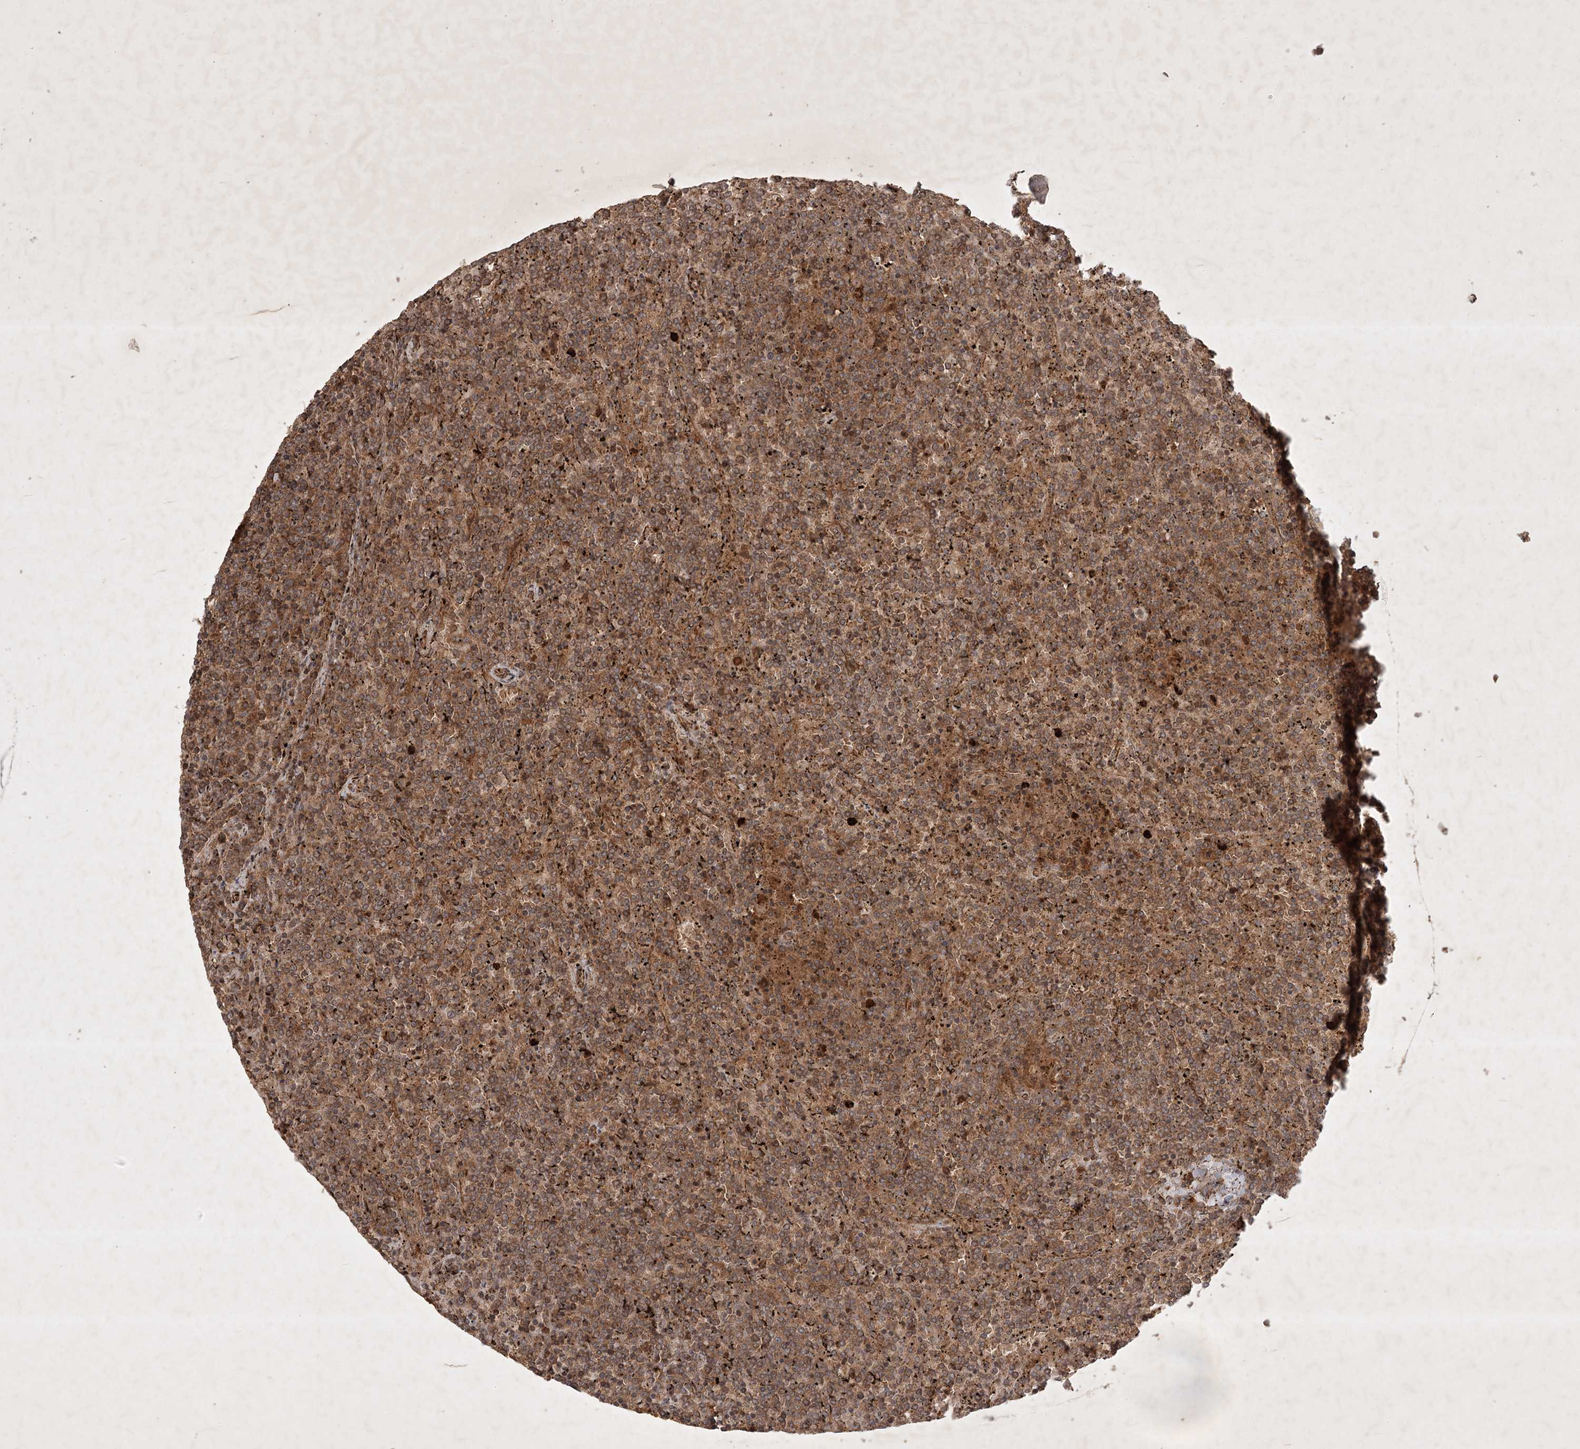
{"staining": {"intensity": "moderate", "quantity": ">75%", "location": "cytoplasmic/membranous"}, "tissue": "lymphoma", "cell_type": "Tumor cells", "image_type": "cancer", "snomed": [{"axis": "morphology", "description": "Malignant lymphoma, non-Hodgkin's type, Low grade"}, {"axis": "topography", "description": "Spleen"}], "caption": "Protein expression analysis of human lymphoma reveals moderate cytoplasmic/membranous positivity in about >75% of tumor cells. (Brightfield microscopy of DAB IHC at high magnification).", "gene": "ARL13A", "patient": {"sex": "female", "age": 19}}